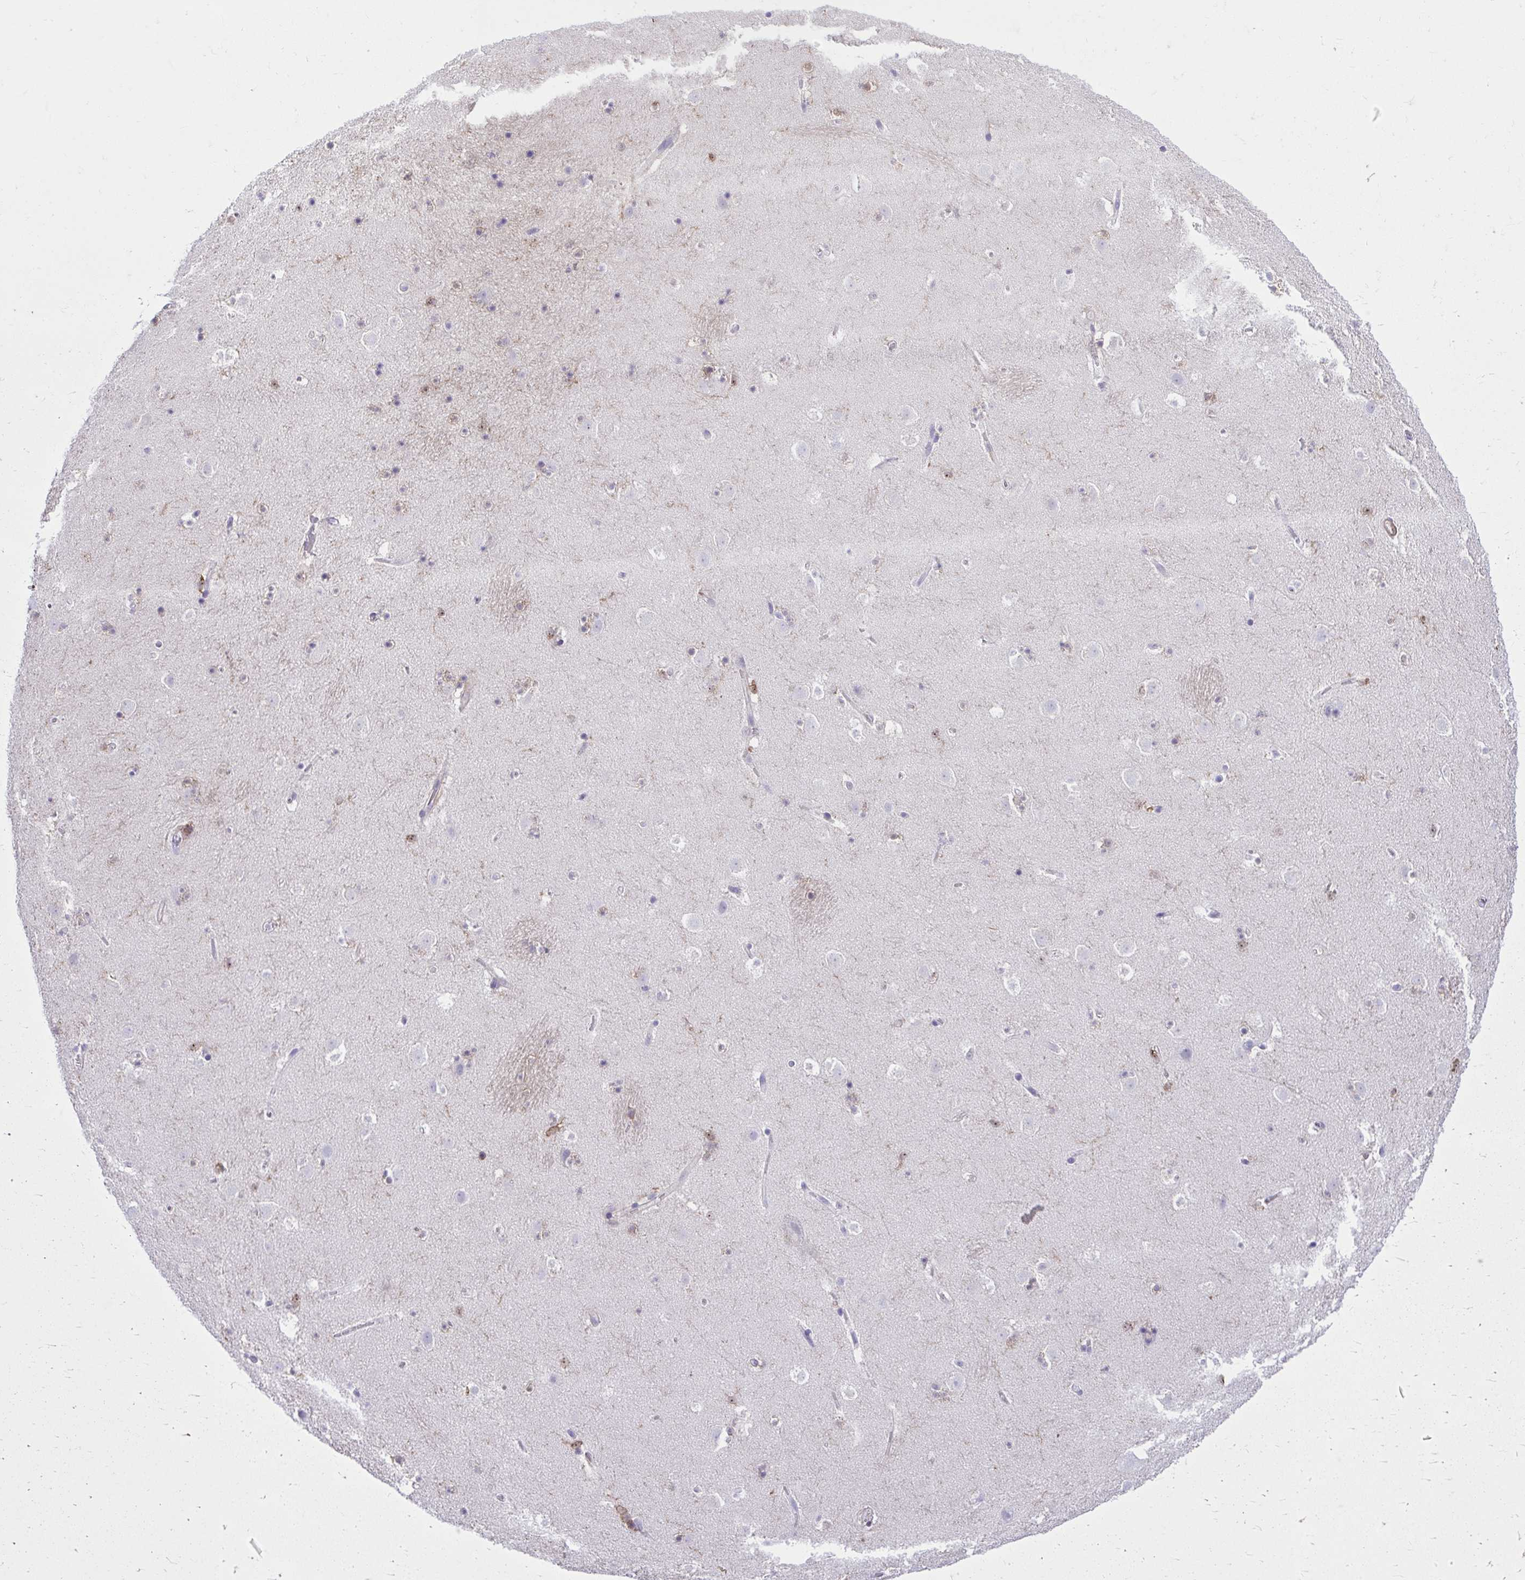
{"staining": {"intensity": "moderate", "quantity": "<25%", "location": "cytoplasmic/membranous,nuclear"}, "tissue": "caudate", "cell_type": "Glial cells", "image_type": "normal", "snomed": [{"axis": "morphology", "description": "Normal tissue, NOS"}, {"axis": "topography", "description": "Lateral ventricle wall"}], "caption": "Unremarkable caudate demonstrates moderate cytoplasmic/membranous,nuclear expression in about <25% of glial cells, visualized by immunohistochemistry. Using DAB (3,3'-diaminobenzidine) (brown) and hematoxylin (blue) stains, captured at high magnification using brightfield microscopy.", "gene": "TLR7", "patient": {"sex": "male", "age": 37}}